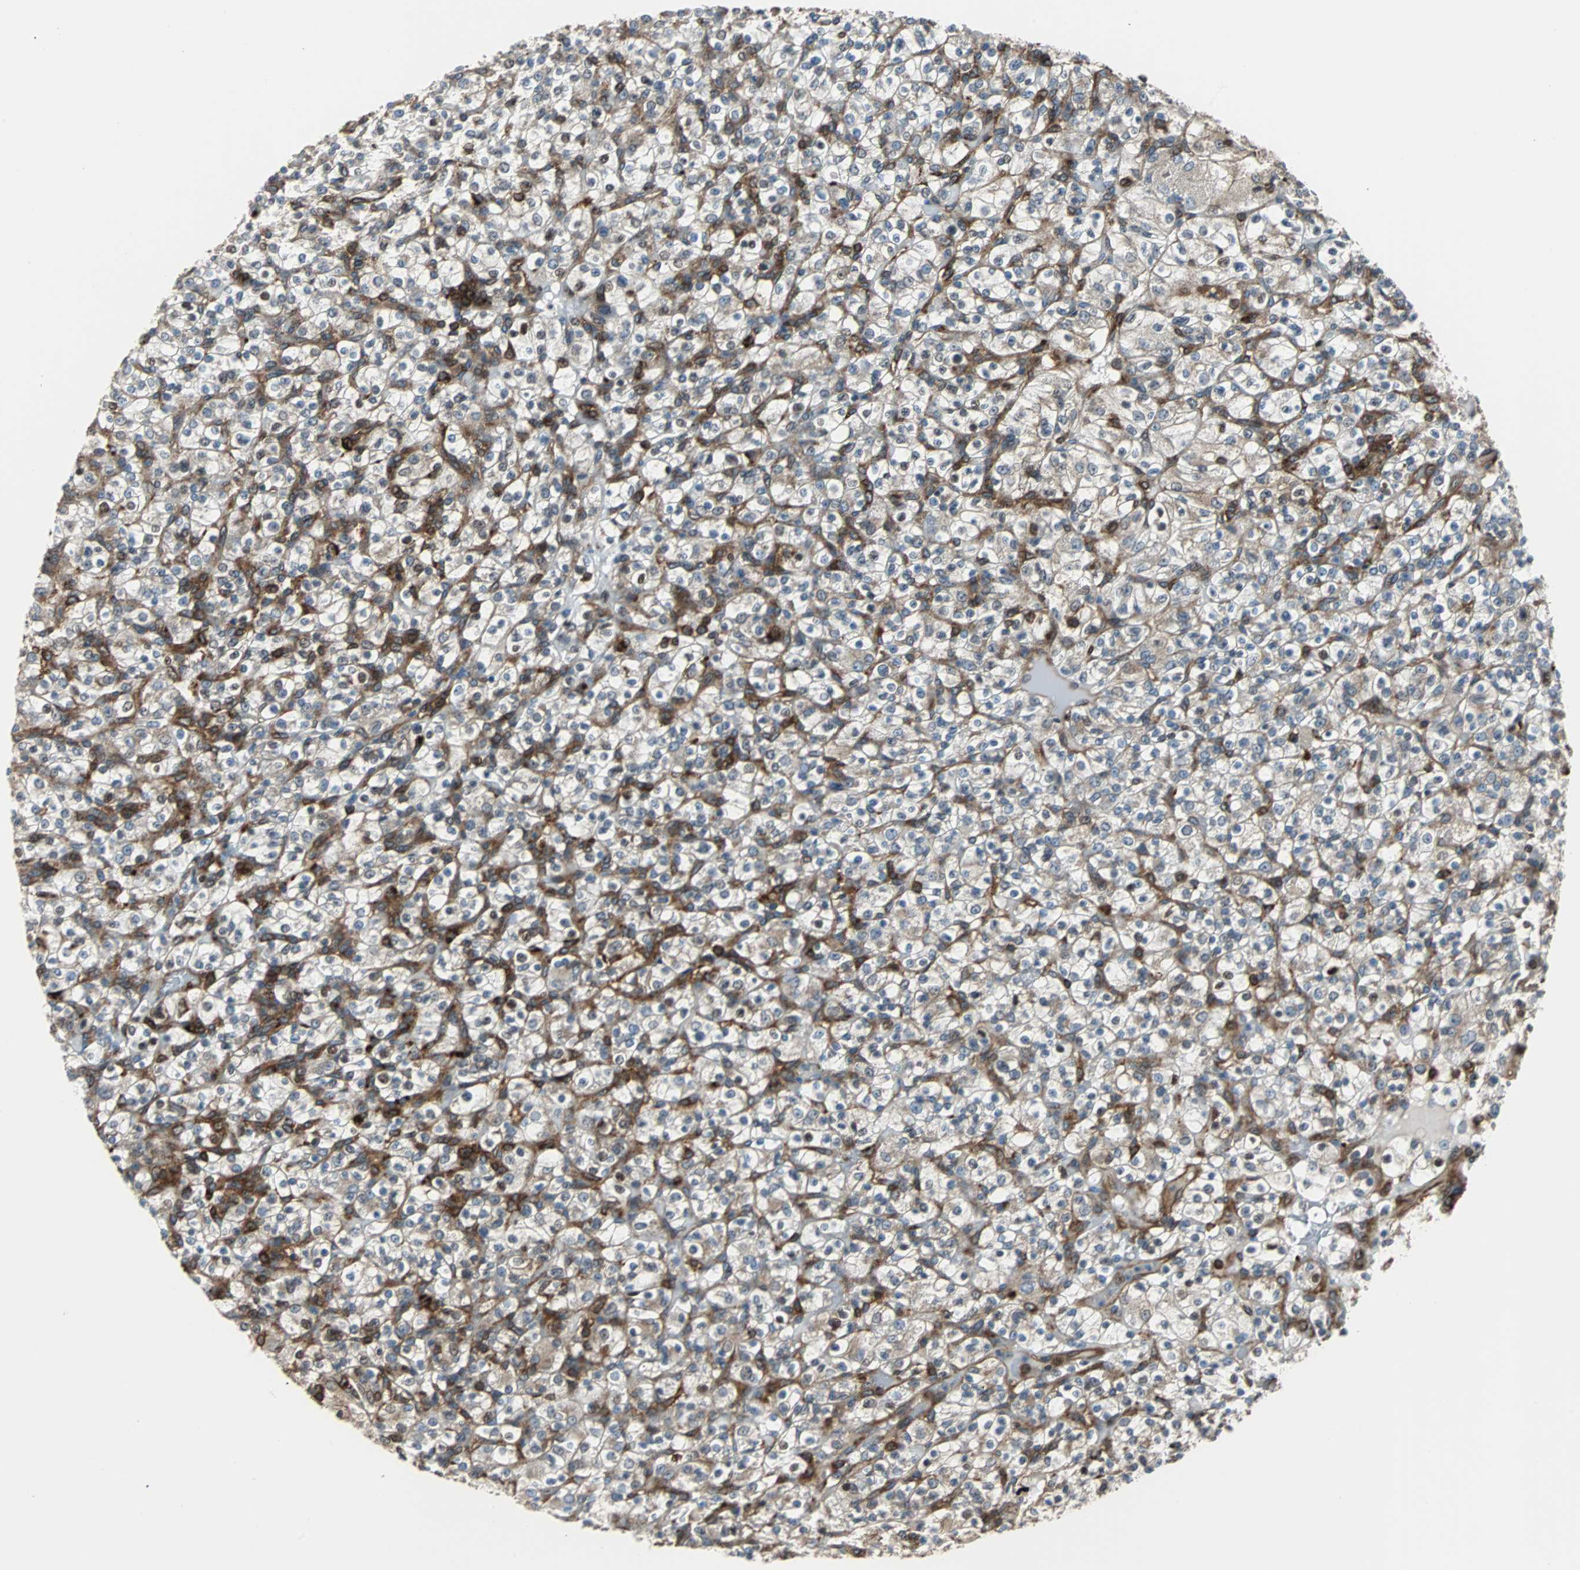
{"staining": {"intensity": "moderate", "quantity": "25%-75%", "location": "cytoplasmic/membranous"}, "tissue": "renal cancer", "cell_type": "Tumor cells", "image_type": "cancer", "snomed": [{"axis": "morphology", "description": "Normal tissue, NOS"}, {"axis": "morphology", "description": "Adenocarcinoma, NOS"}, {"axis": "topography", "description": "Kidney"}], "caption": "DAB (3,3'-diaminobenzidine) immunohistochemical staining of renal cancer (adenocarcinoma) displays moderate cytoplasmic/membranous protein expression in about 25%-75% of tumor cells.", "gene": "RELA", "patient": {"sex": "female", "age": 72}}